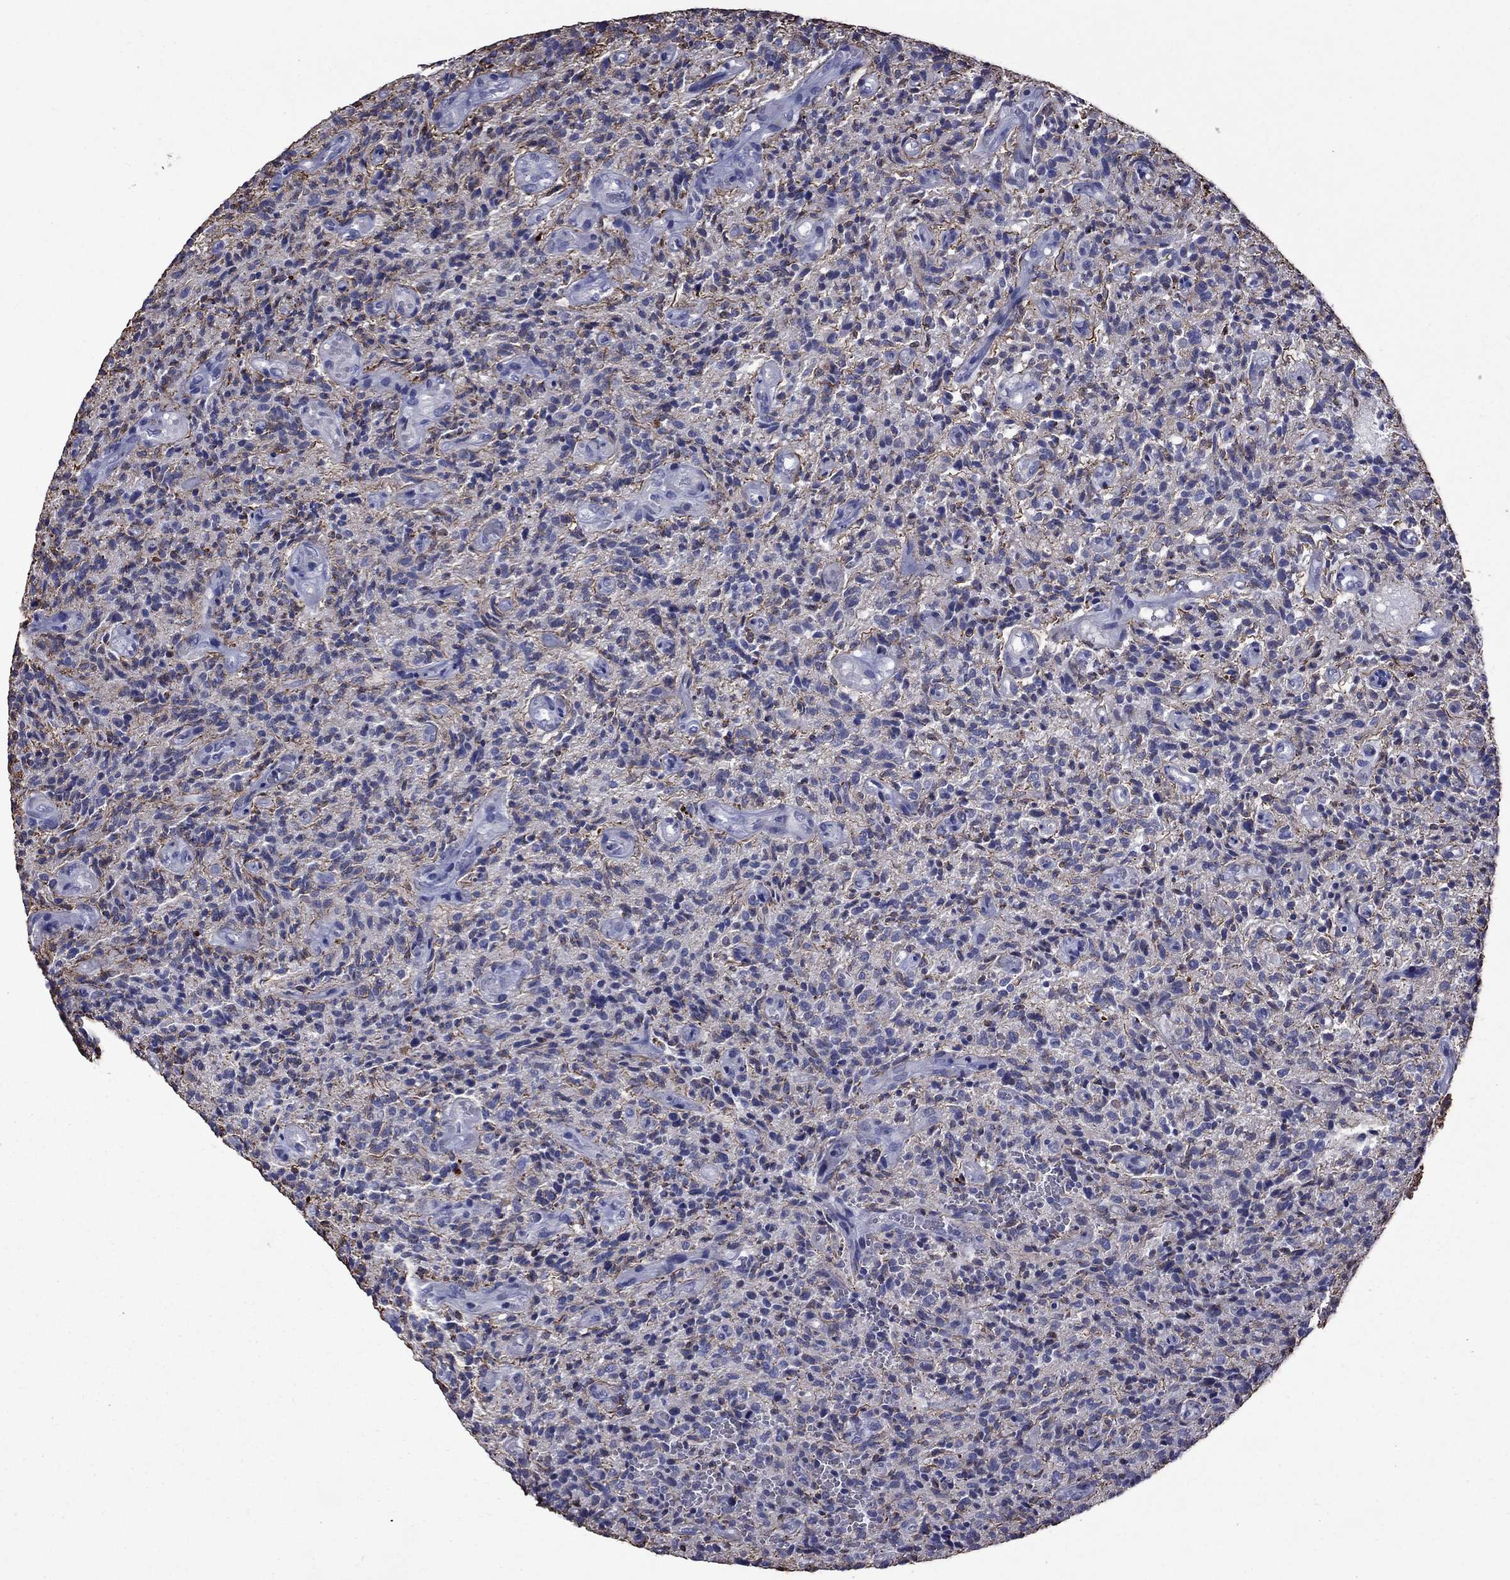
{"staining": {"intensity": "negative", "quantity": "none", "location": "none"}, "tissue": "glioma", "cell_type": "Tumor cells", "image_type": "cancer", "snomed": [{"axis": "morphology", "description": "Glioma, malignant, High grade"}, {"axis": "topography", "description": "Brain"}], "caption": "The micrograph displays no significant staining in tumor cells of malignant glioma (high-grade).", "gene": "APPBP2", "patient": {"sex": "male", "age": 64}}